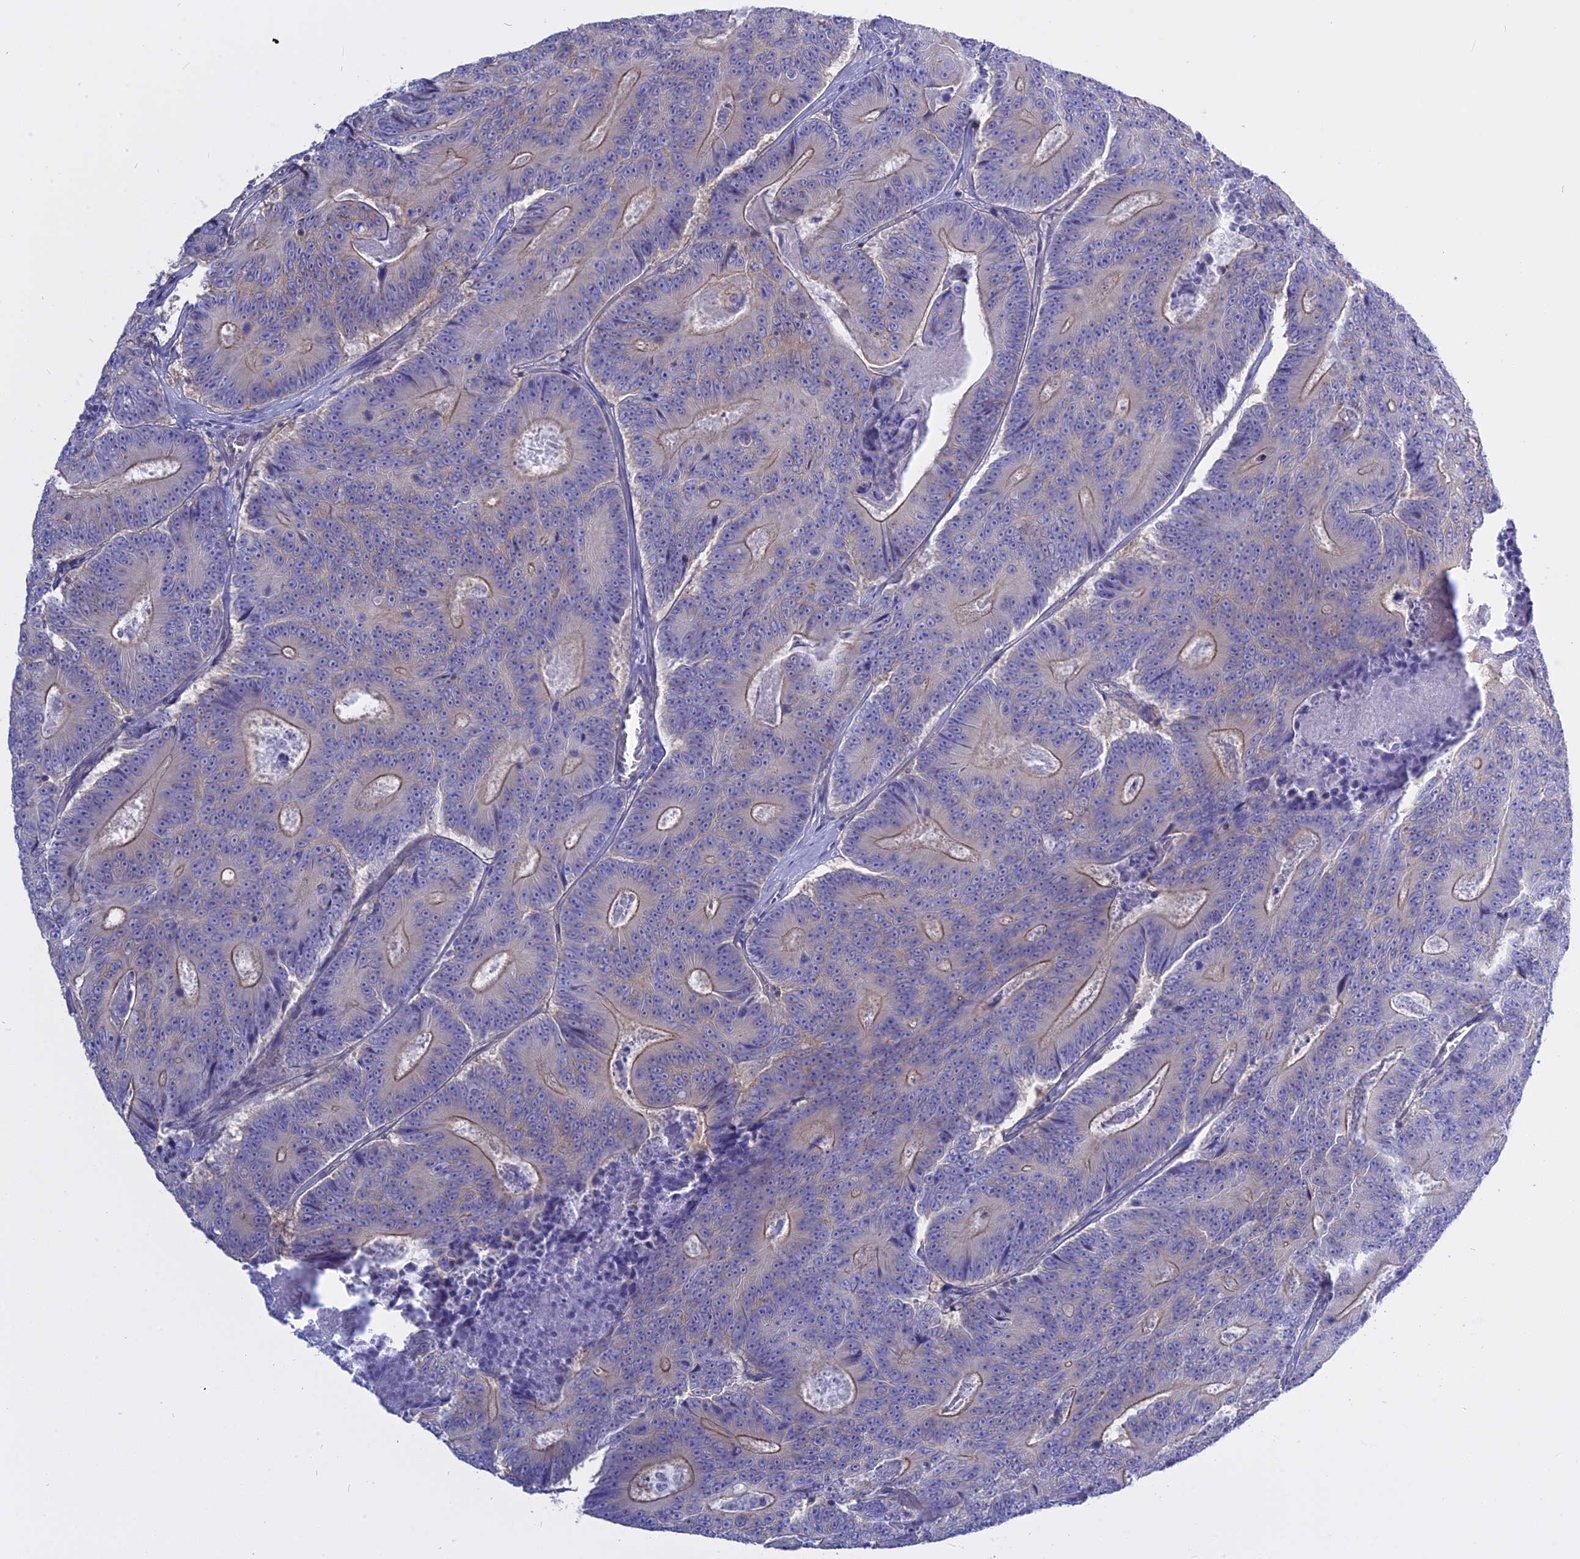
{"staining": {"intensity": "weak", "quantity": "25%-75%", "location": "cytoplasmic/membranous"}, "tissue": "colorectal cancer", "cell_type": "Tumor cells", "image_type": "cancer", "snomed": [{"axis": "morphology", "description": "Adenocarcinoma, NOS"}, {"axis": "topography", "description": "Colon"}], "caption": "Immunohistochemistry photomicrograph of neoplastic tissue: human colorectal cancer (adenocarcinoma) stained using immunohistochemistry displays low levels of weak protein expression localized specifically in the cytoplasmic/membranous of tumor cells, appearing as a cytoplasmic/membranous brown color.", "gene": "AHCYL1", "patient": {"sex": "male", "age": 83}}